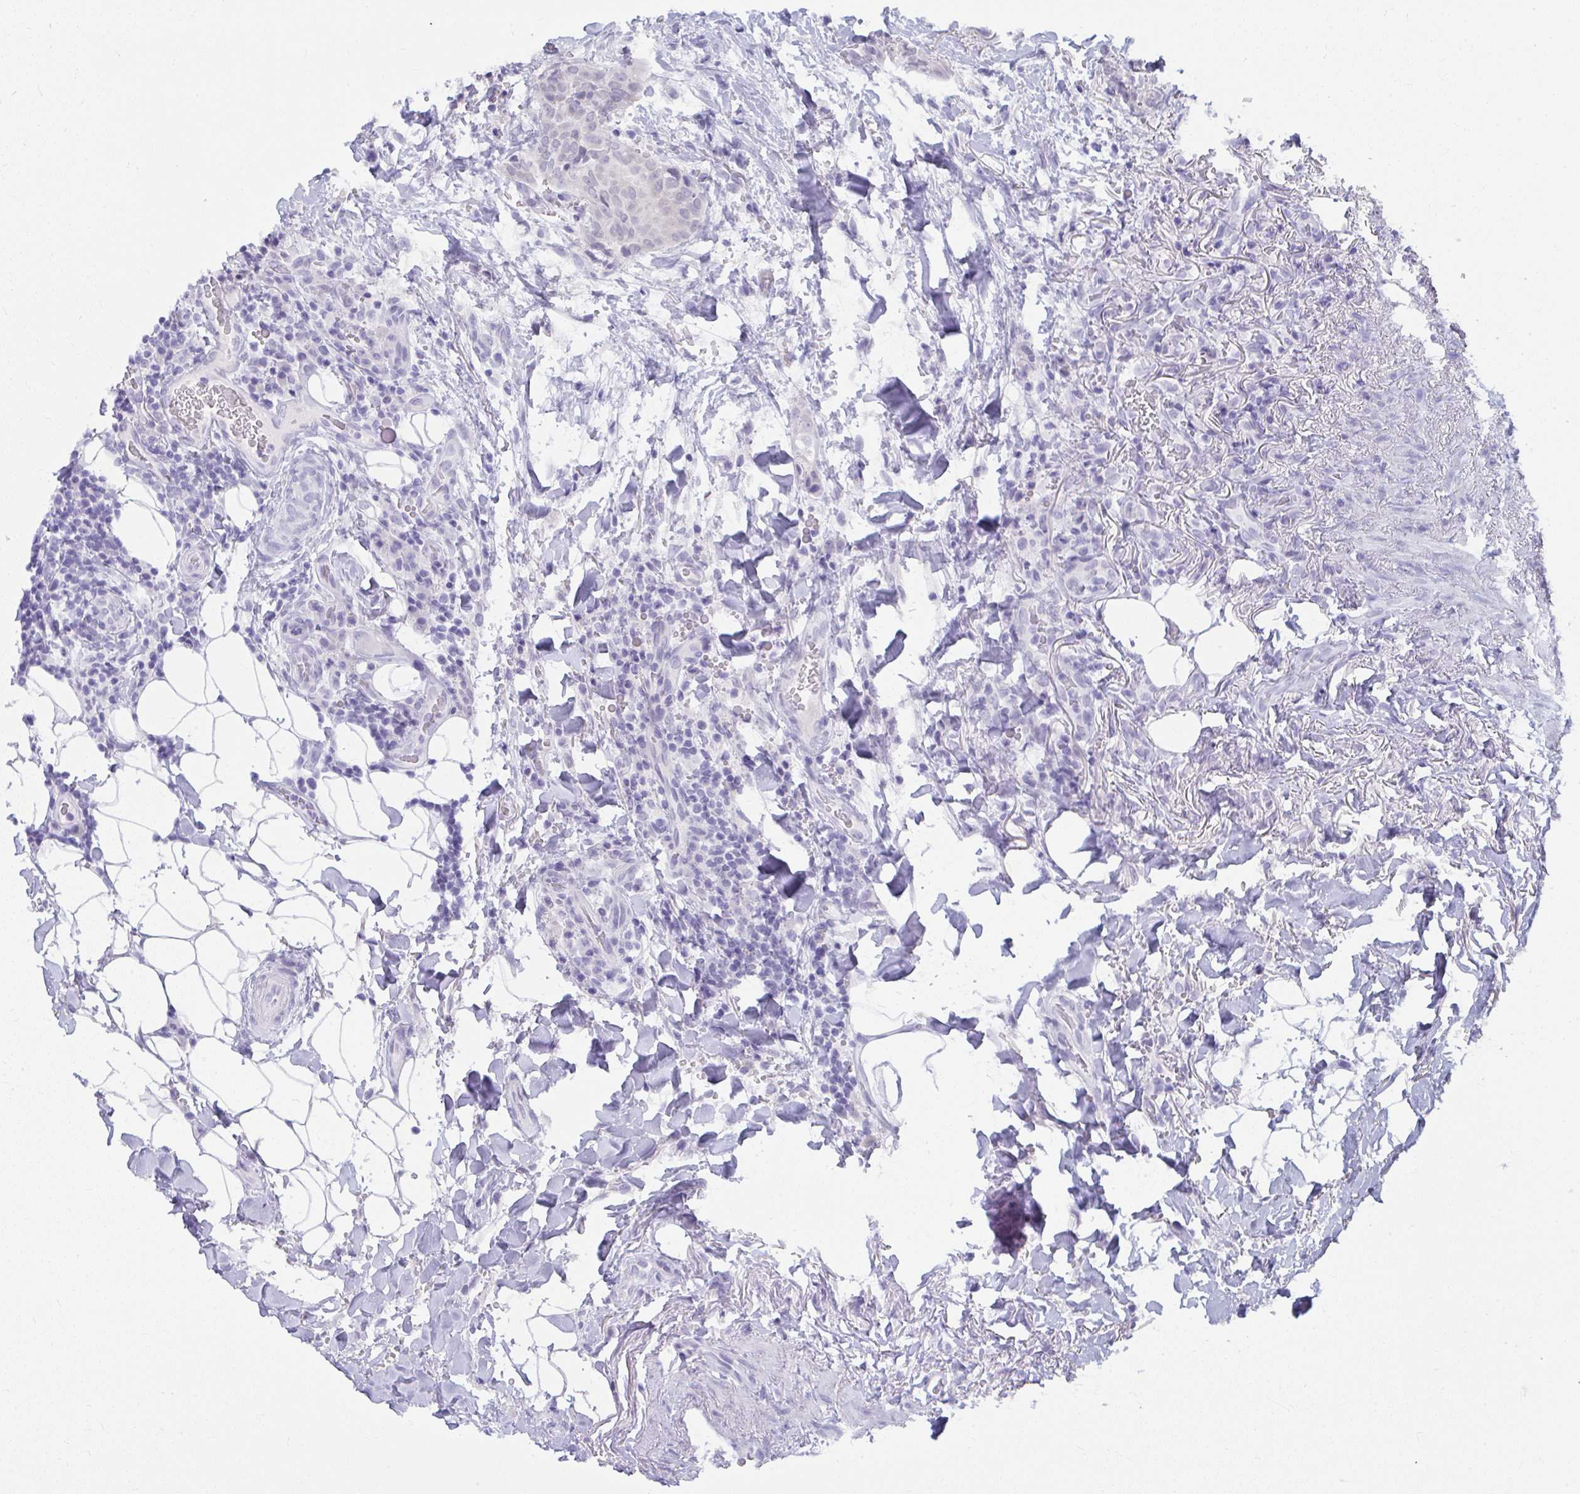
{"staining": {"intensity": "negative", "quantity": "none", "location": "none"}, "tissue": "thyroid cancer", "cell_type": "Tumor cells", "image_type": "cancer", "snomed": [{"axis": "morphology", "description": "Papillary adenocarcinoma, NOS"}, {"axis": "topography", "description": "Thyroid gland"}], "caption": "Tumor cells show no significant expression in papillary adenocarcinoma (thyroid).", "gene": "UGT3A2", "patient": {"sex": "male", "age": 61}}